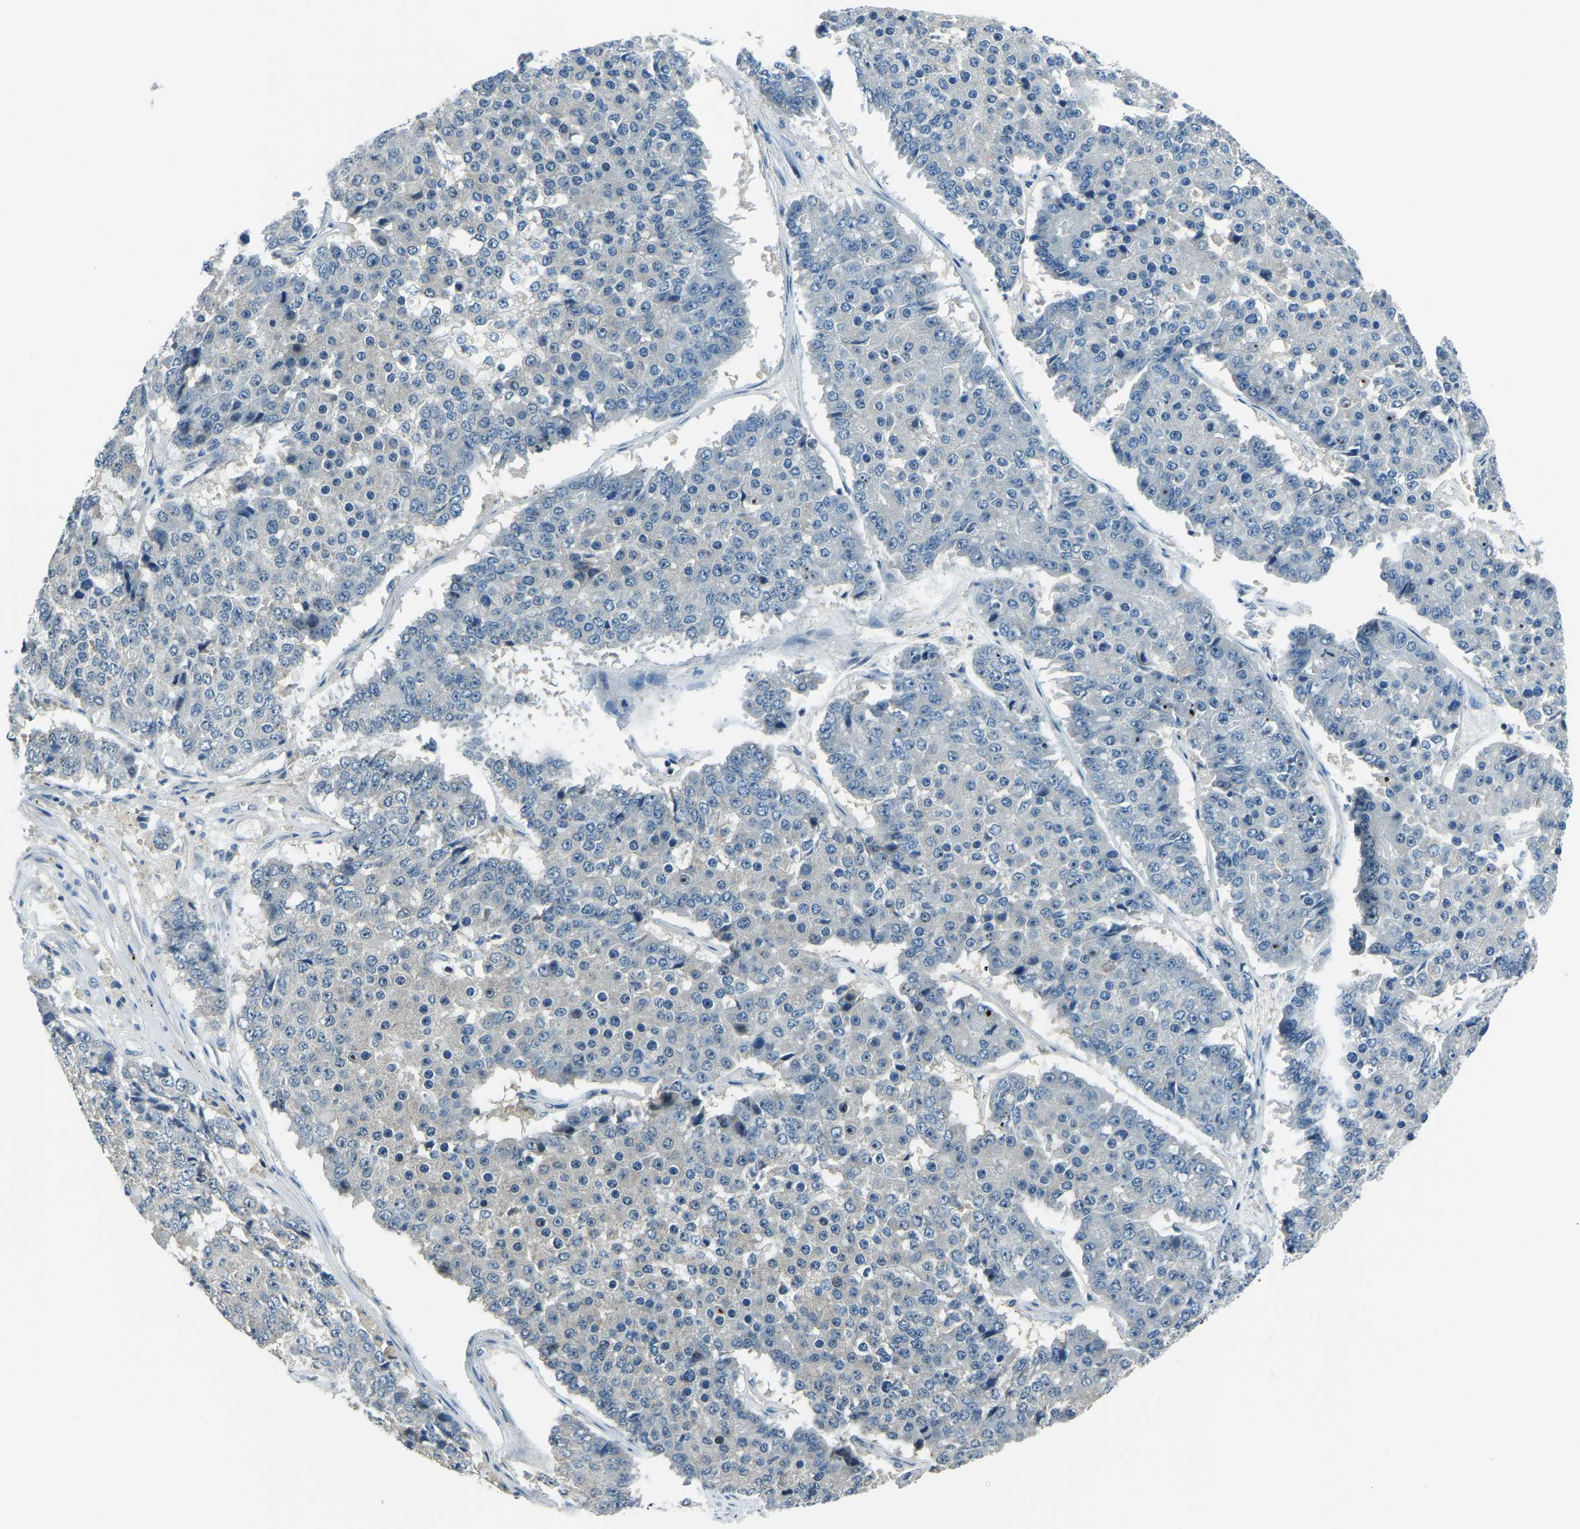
{"staining": {"intensity": "negative", "quantity": "none", "location": "none"}, "tissue": "pancreatic cancer", "cell_type": "Tumor cells", "image_type": "cancer", "snomed": [{"axis": "morphology", "description": "Adenocarcinoma, NOS"}, {"axis": "topography", "description": "Pancreas"}], "caption": "There is no significant expression in tumor cells of pancreatic cancer (adenocarcinoma).", "gene": "RRP1", "patient": {"sex": "male", "age": 50}}